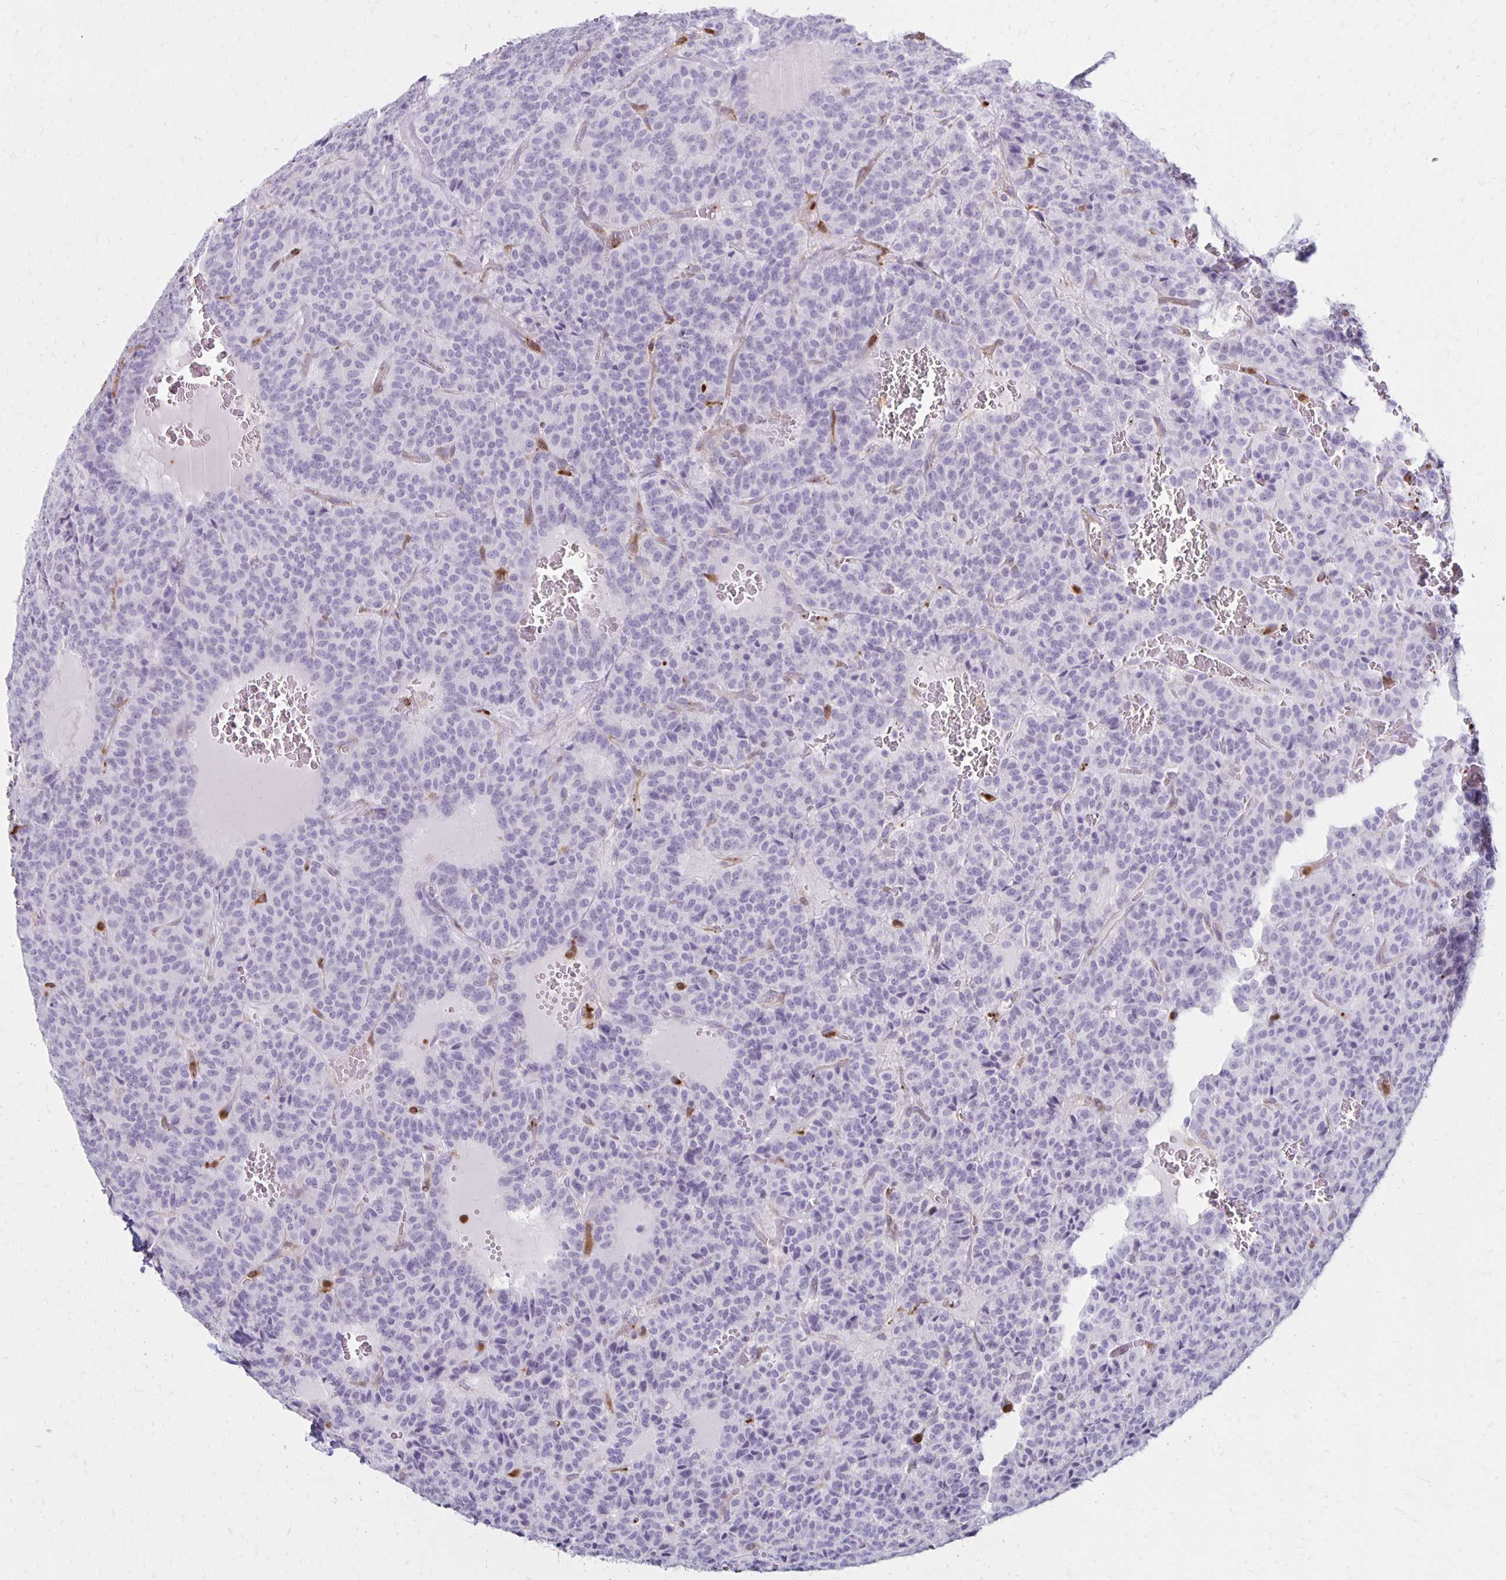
{"staining": {"intensity": "negative", "quantity": "none", "location": "none"}, "tissue": "carcinoid", "cell_type": "Tumor cells", "image_type": "cancer", "snomed": [{"axis": "morphology", "description": "Carcinoid, malignant, NOS"}, {"axis": "topography", "description": "Lung"}], "caption": "DAB immunohistochemical staining of carcinoid (malignant) displays no significant positivity in tumor cells.", "gene": "CCL21", "patient": {"sex": "male", "age": 70}}